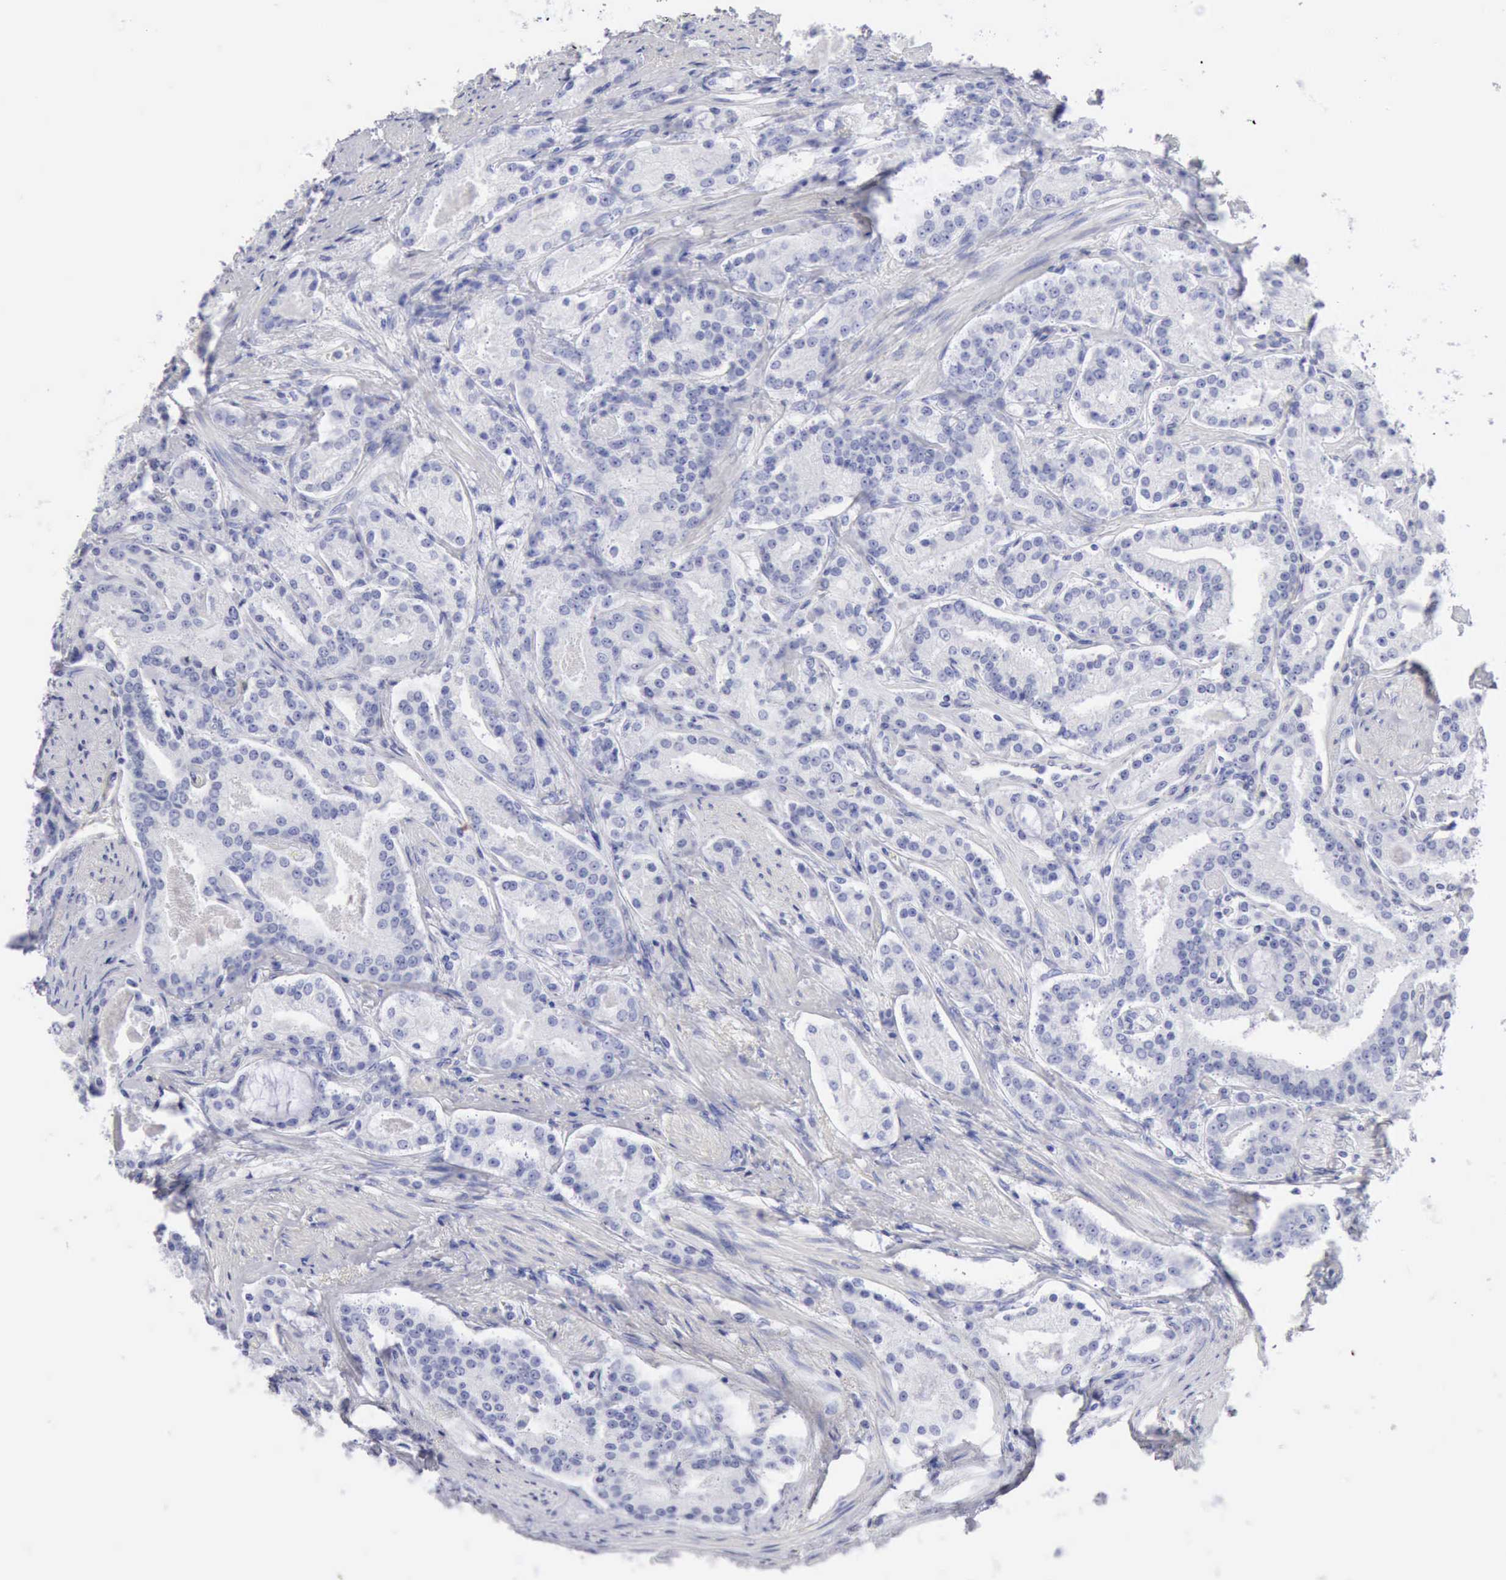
{"staining": {"intensity": "negative", "quantity": "none", "location": "none"}, "tissue": "prostate cancer", "cell_type": "Tumor cells", "image_type": "cancer", "snomed": [{"axis": "morphology", "description": "Adenocarcinoma, Medium grade"}, {"axis": "topography", "description": "Prostate"}], "caption": "Tumor cells are negative for brown protein staining in prostate cancer.", "gene": "KRT5", "patient": {"sex": "male", "age": 72}}